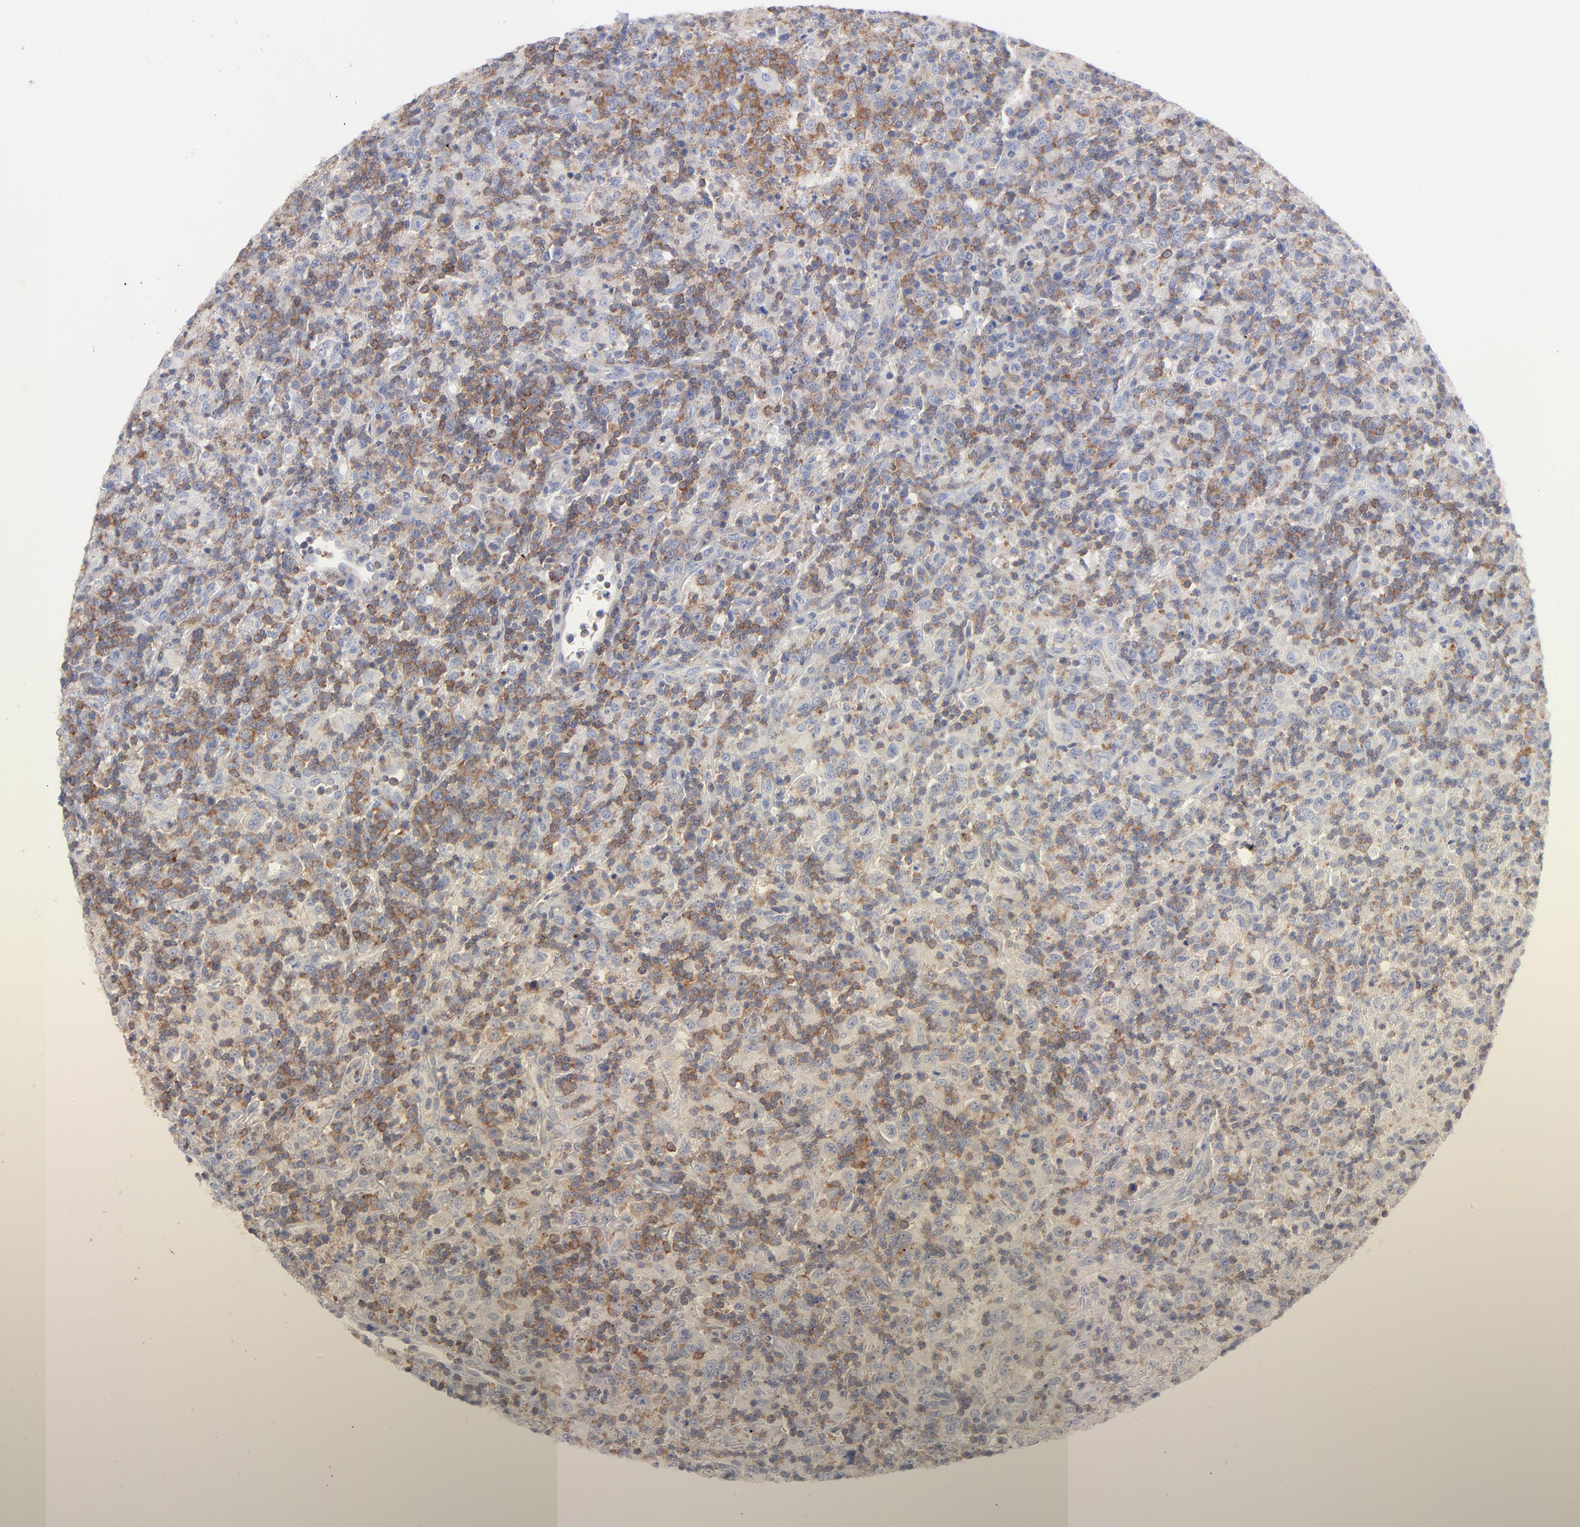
{"staining": {"intensity": "moderate", "quantity": ">75%", "location": "cytoplasmic/membranous"}, "tissue": "lymphoma", "cell_type": "Tumor cells", "image_type": "cancer", "snomed": [{"axis": "morphology", "description": "Hodgkin's disease, NOS"}, {"axis": "topography", "description": "Lymph node"}], "caption": "Immunohistochemical staining of human Hodgkin's disease reveals medium levels of moderate cytoplasmic/membranous staining in about >75% of tumor cells. Using DAB (3,3'-diaminobenzidine) (brown) and hematoxylin (blue) stains, captured at high magnification using brightfield microscopy.", "gene": "SEPTIN6", "patient": {"sex": "male", "age": 65}}